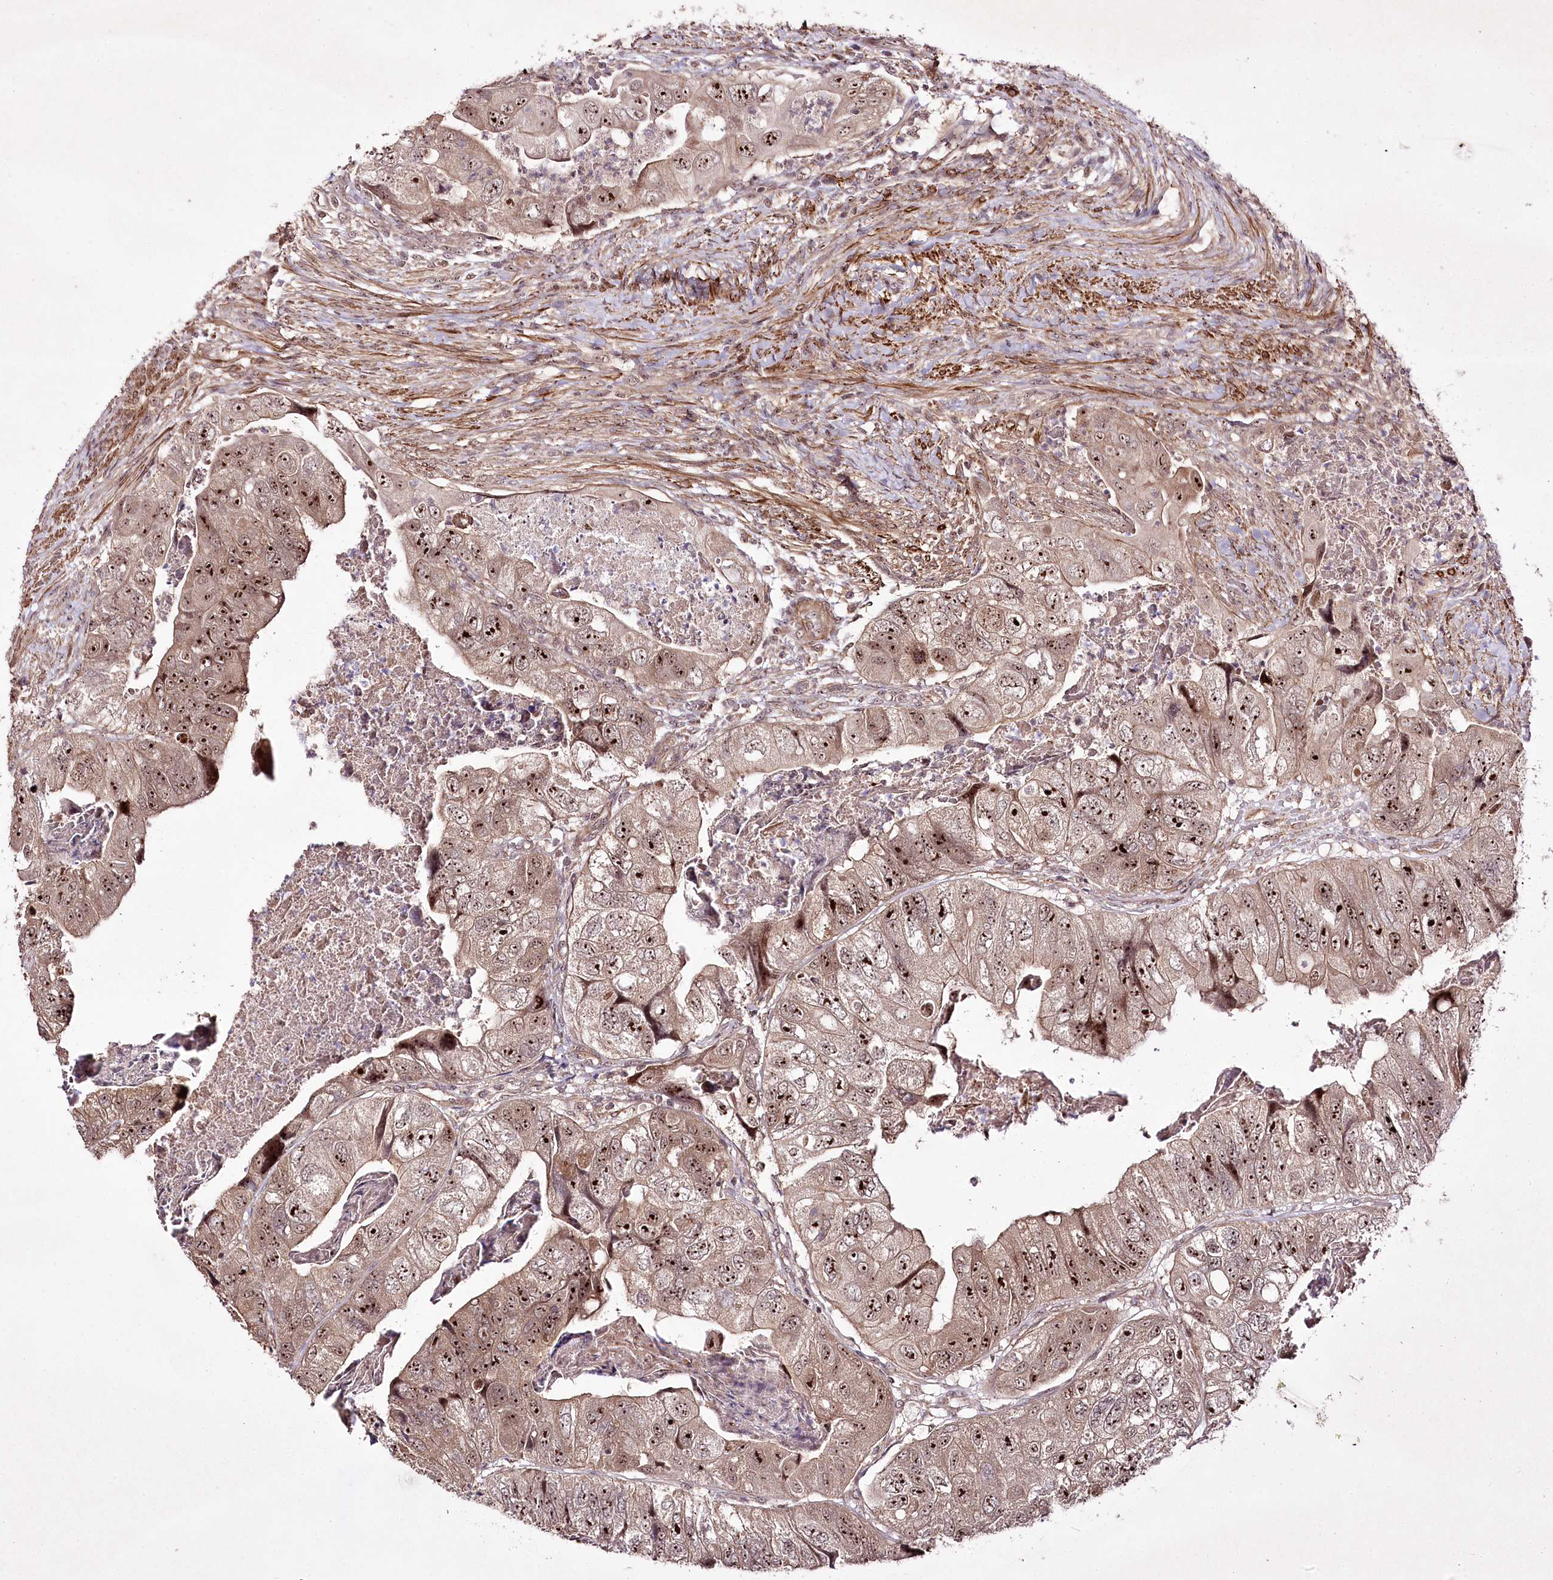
{"staining": {"intensity": "moderate", "quantity": ">75%", "location": "cytoplasmic/membranous,nuclear"}, "tissue": "colorectal cancer", "cell_type": "Tumor cells", "image_type": "cancer", "snomed": [{"axis": "morphology", "description": "Adenocarcinoma, NOS"}, {"axis": "topography", "description": "Rectum"}], "caption": "Protein staining exhibits moderate cytoplasmic/membranous and nuclear staining in about >75% of tumor cells in colorectal cancer. The staining was performed using DAB (3,3'-diaminobenzidine), with brown indicating positive protein expression. Nuclei are stained blue with hematoxylin.", "gene": "CCDC59", "patient": {"sex": "male", "age": 63}}